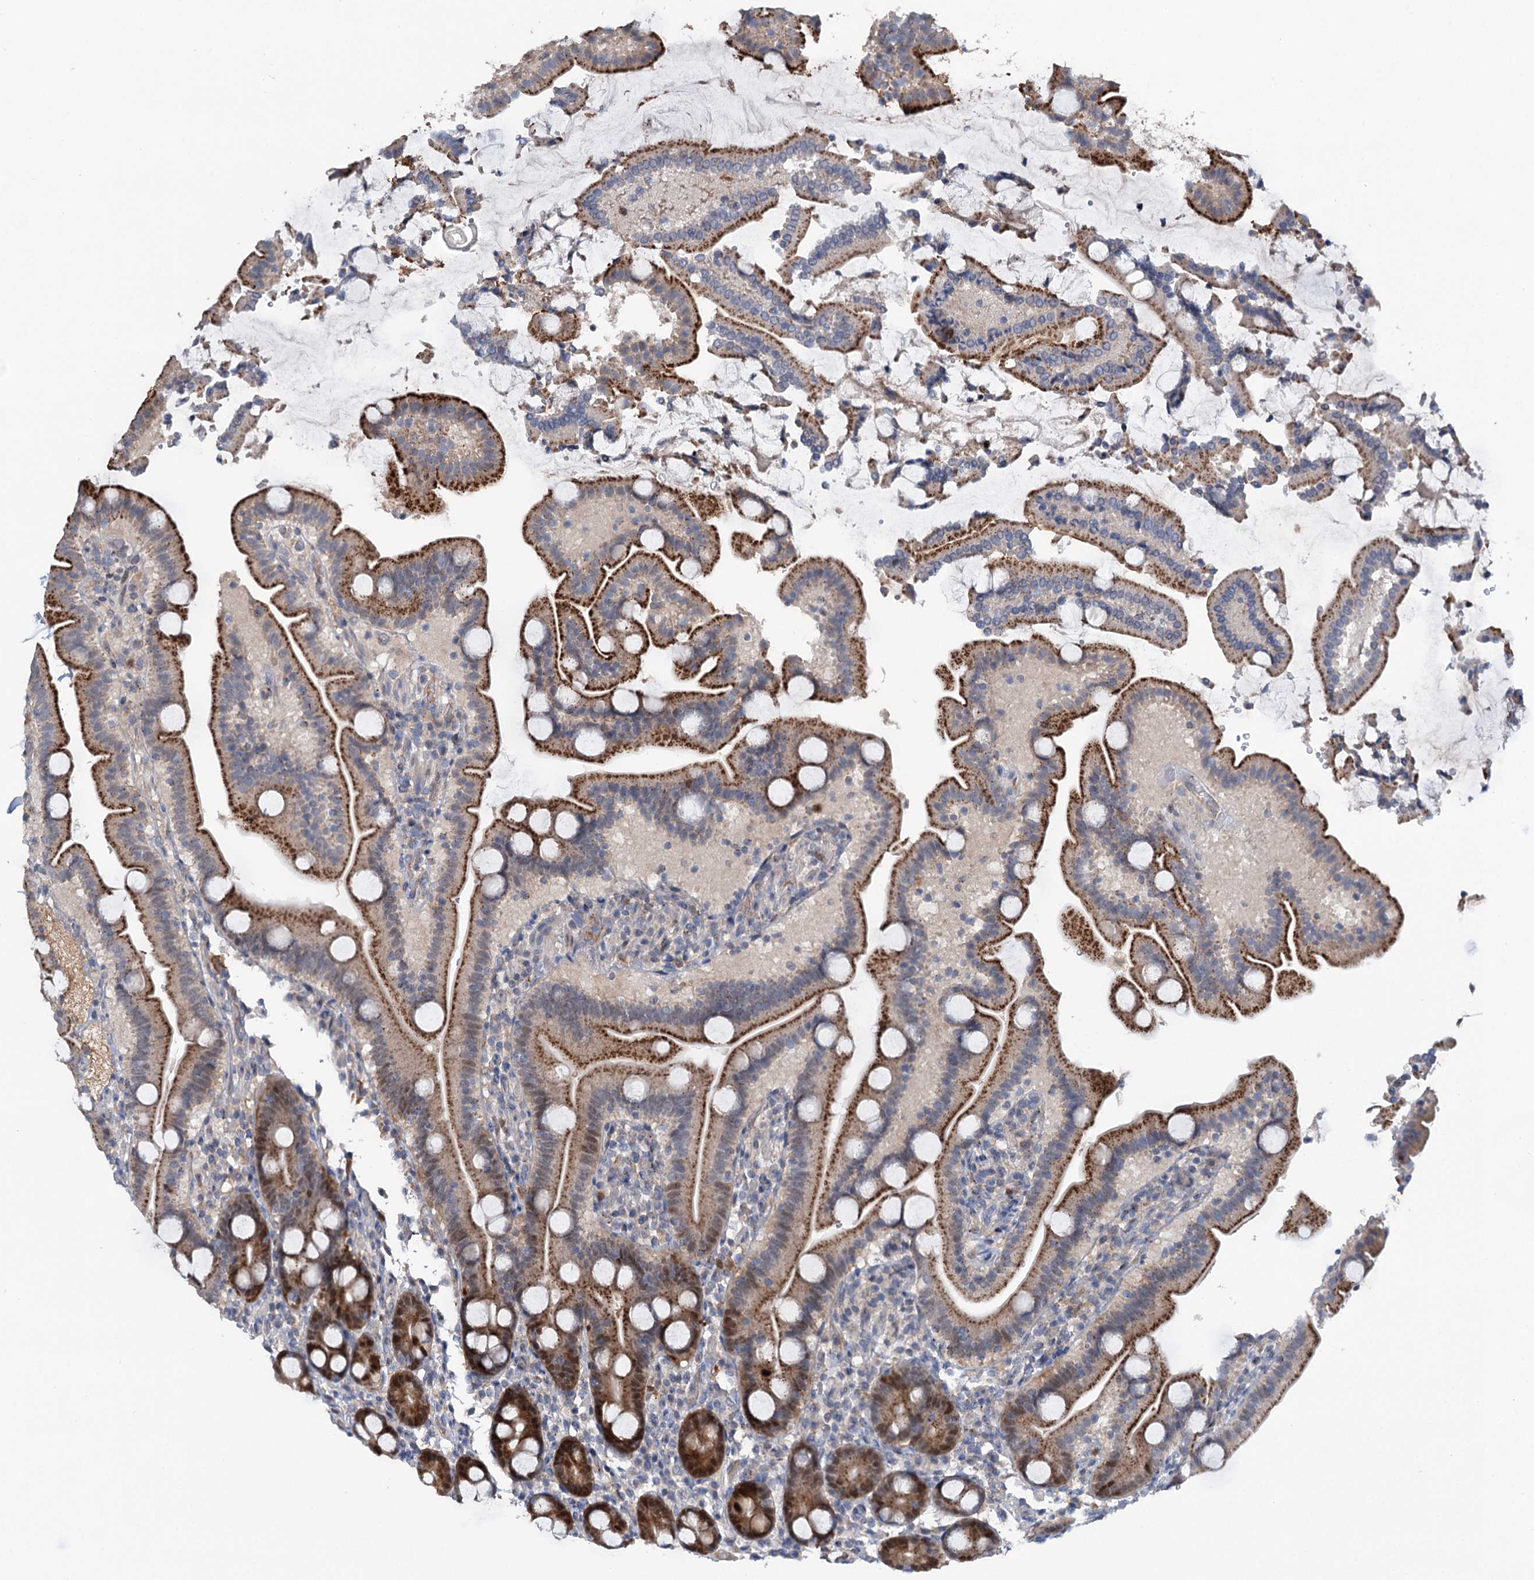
{"staining": {"intensity": "moderate", "quantity": ">75%", "location": "cytoplasmic/membranous,nuclear"}, "tissue": "duodenum", "cell_type": "Glandular cells", "image_type": "normal", "snomed": [{"axis": "morphology", "description": "Normal tissue, NOS"}, {"axis": "topography", "description": "Duodenum"}], "caption": "Duodenum stained with IHC shows moderate cytoplasmic/membranous,nuclear positivity in about >75% of glandular cells. (IHC, brightfield microscopy, high magnification).", "gene": "NCAPD2", "patient": {"sex": "male", "age": 55}}